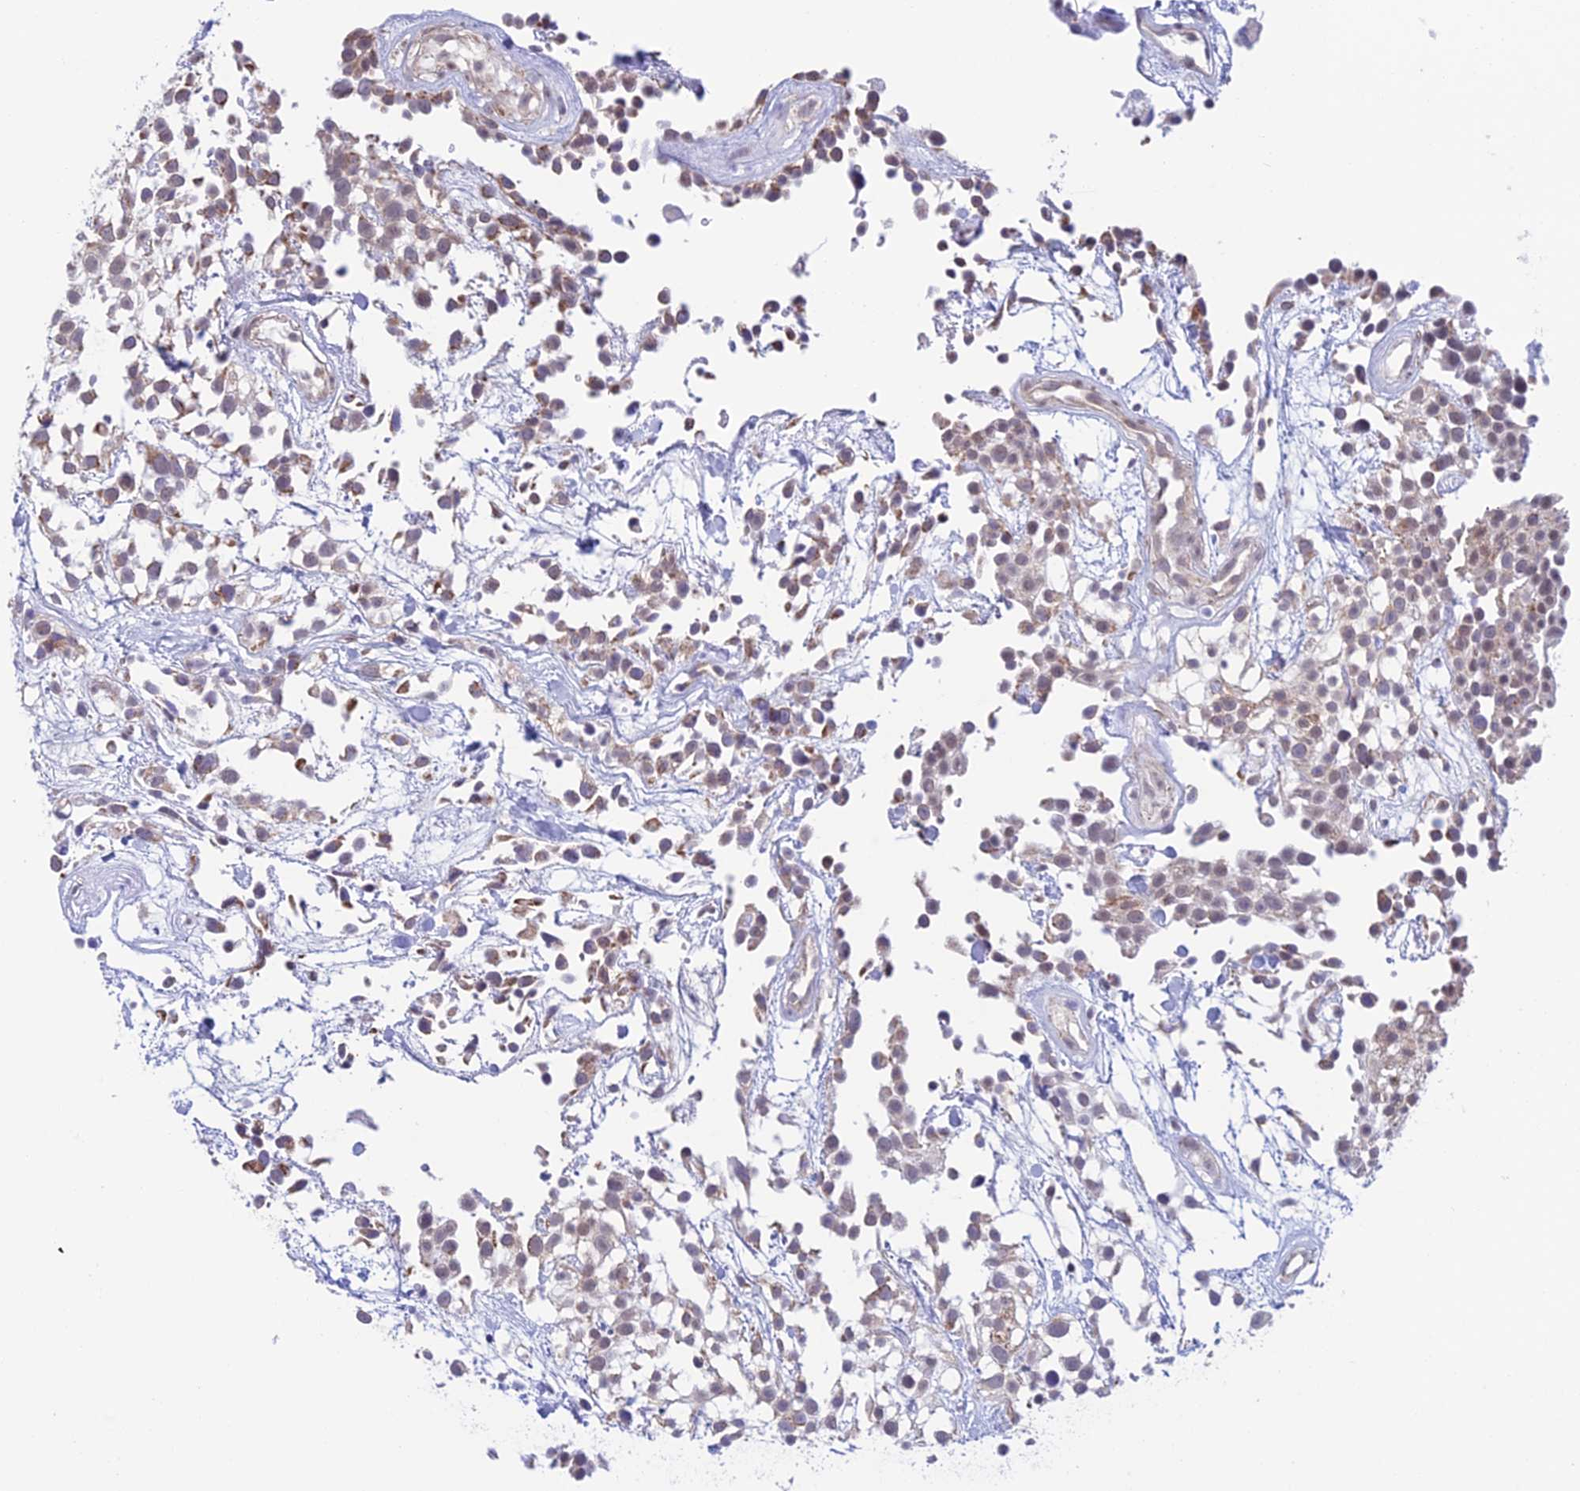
{"staining": {"intensity": "weak", "quantity": ">75%", "location": "cytoplasmic/membranous"}, "tissue": "urothelial cancer", "cell_type": "Tumor cells", "image_type": "cancer", "snomed": [{"axis": "morphology", "description": "Urothelial carcinoma, High grade"}, {"axis": "topography", "description": "Urinary bladder"}], "caption": "A brown stain labels weak cytoplasmic/membranous staining of a protein in urothelial carcinoma (high-grade) tumor cells.", "gene": "ZNG1B", "patient": {"sex": "male", "age": 56}}